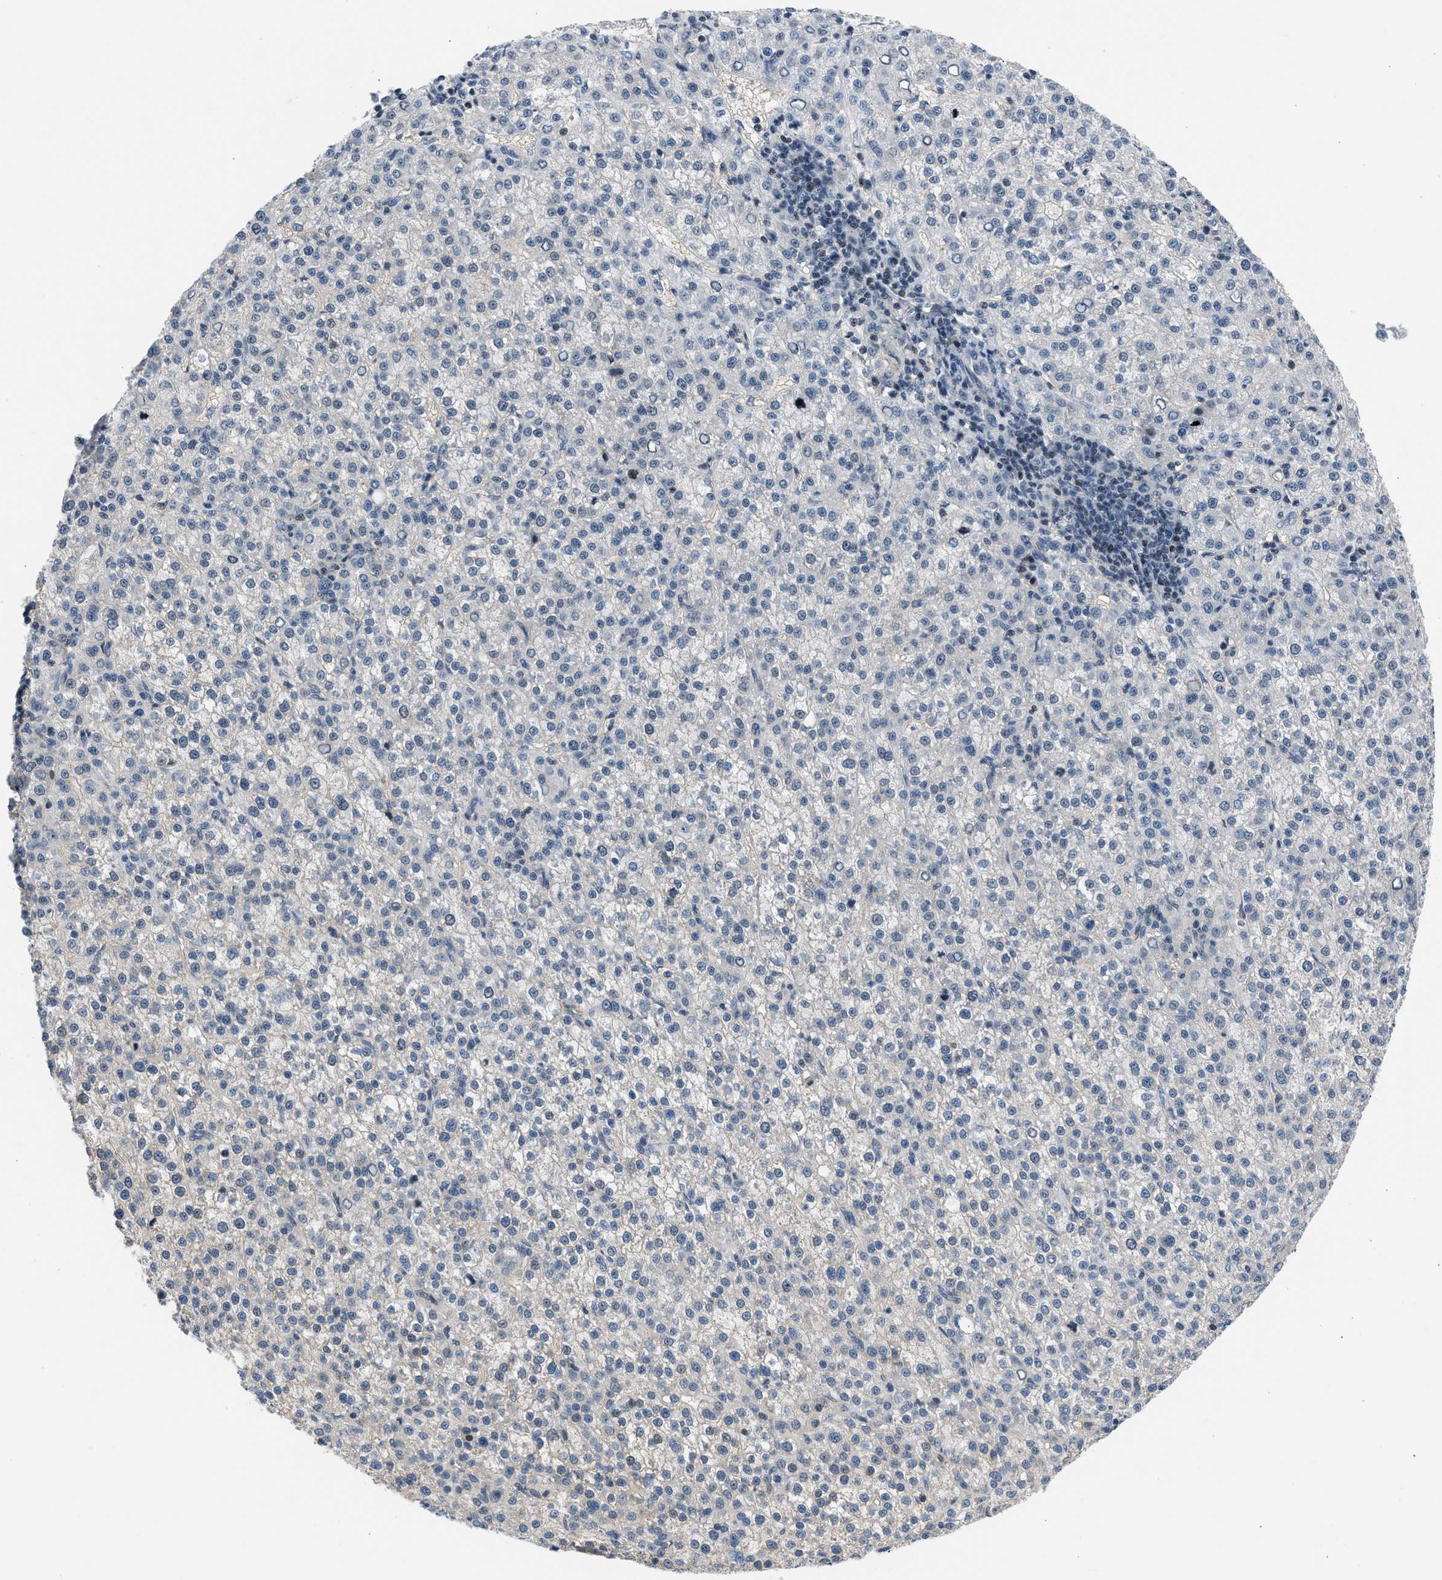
{"staining": {"intensity": "negative", "quantity": "none", "location": "none"}, "tissue": "liver cancer", "cell_type": "Tumor cells", "image_type": "cancer", "snomed": [{"axis": "morphology", "description": "Carcinoma, Hepatocellular, NOS"}, {"axis": "topography", "description": "Liver"}], "caption": "Human liver hepatocellular carcinoma stained for a protein using IHC reveals no staining in tumor cells.", "gene": "OLIG3", "patient": {"sex": "female", "age": 58}}